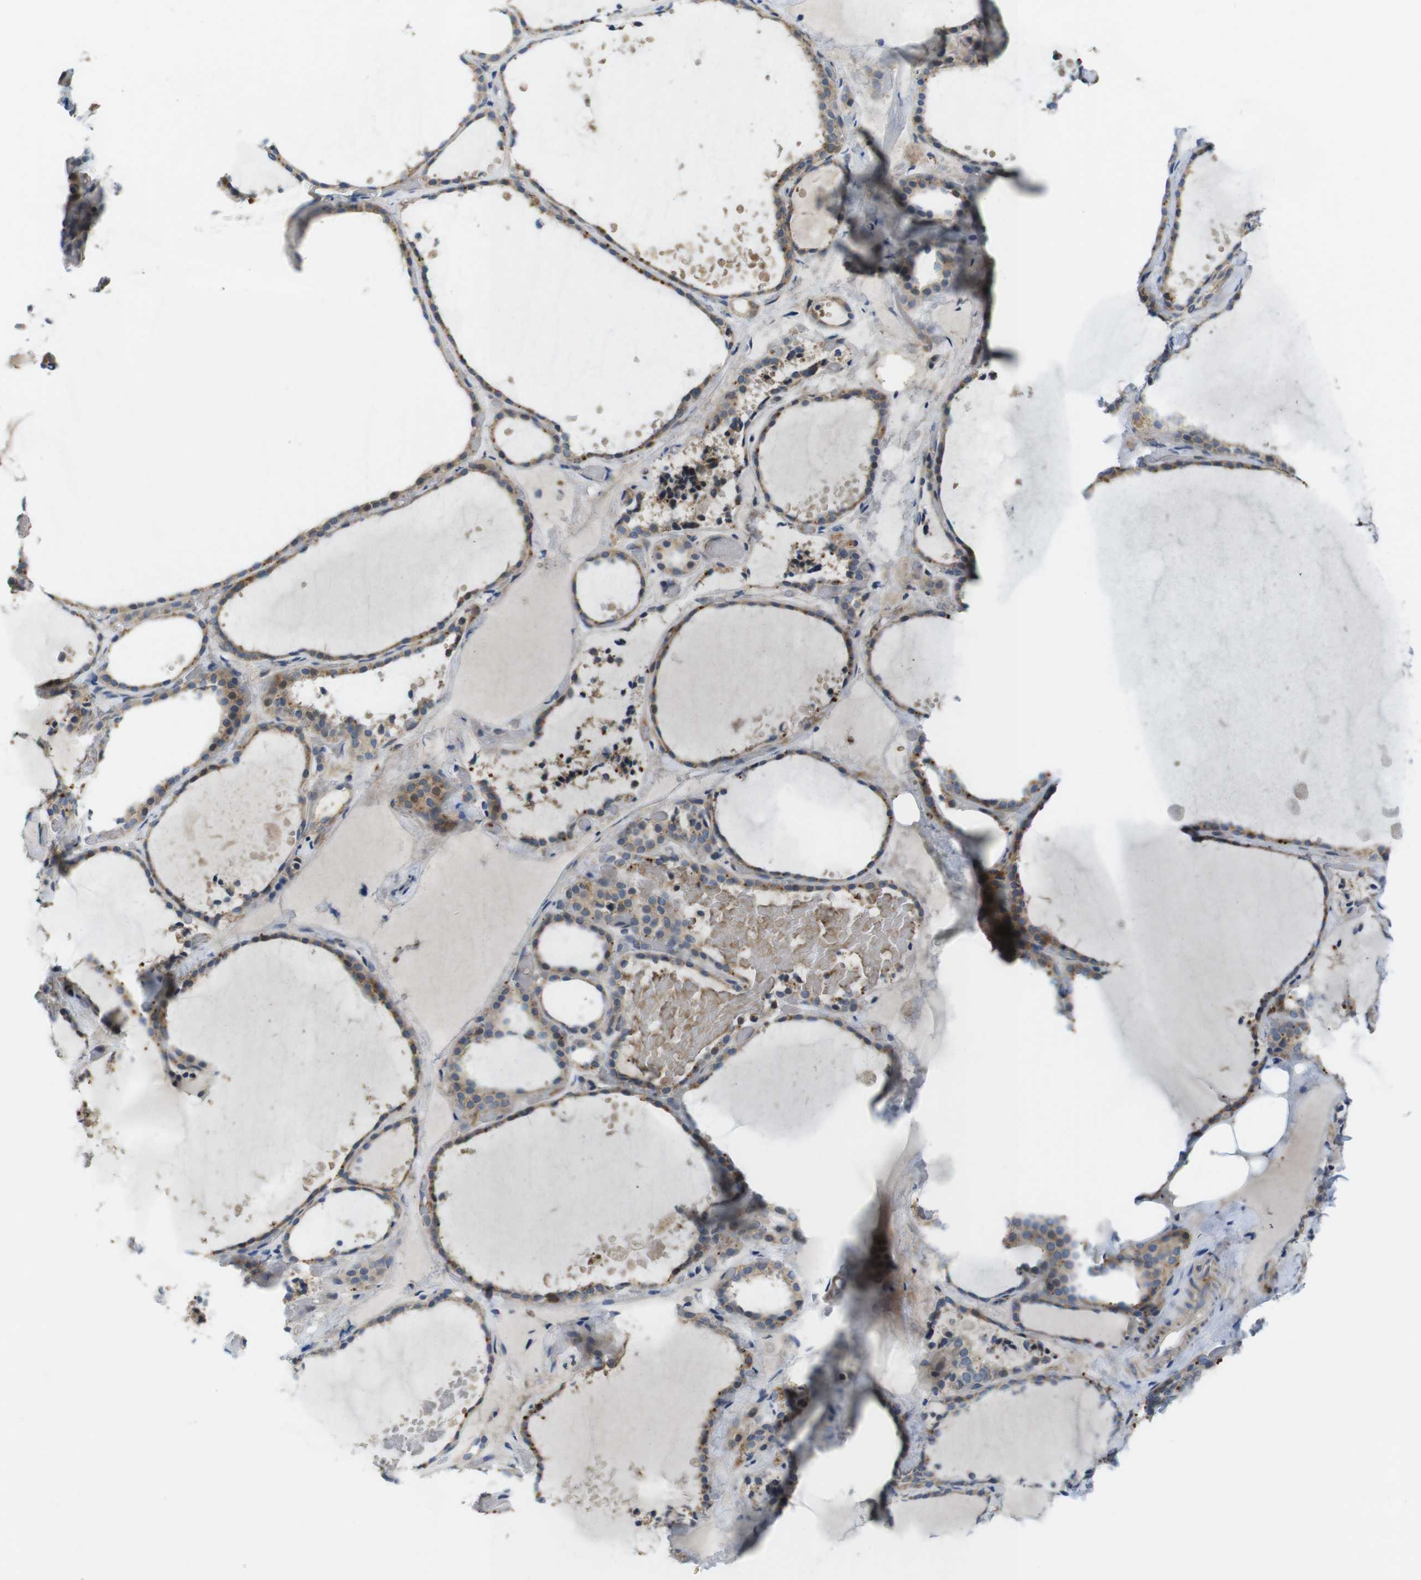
{"staining": {"intensity": "moderate", "quantity": ">75%", "location": "cytoplasmic/membranous"}, "tissue": "thyroid gland", "cell_type": "Glandular cells", "image_type": "normal", "snomed": [{"axis": "morphology", "description": "Normal tissue, NOS"}, {"axis": "topography", "description": "Thyroid gland"}], "caption": "Brown immunohistochemical staining in benign thyroid gland displays moderate cytoplasmic/membranous expression in about >75% of glandular cells. (DAB (3,3'-diaminobenzidine) IHC, brown staining for protein, blue staining for nuclei).", "gene": "MARCHF1", "patient": {"sex": "female", "age": 44}}